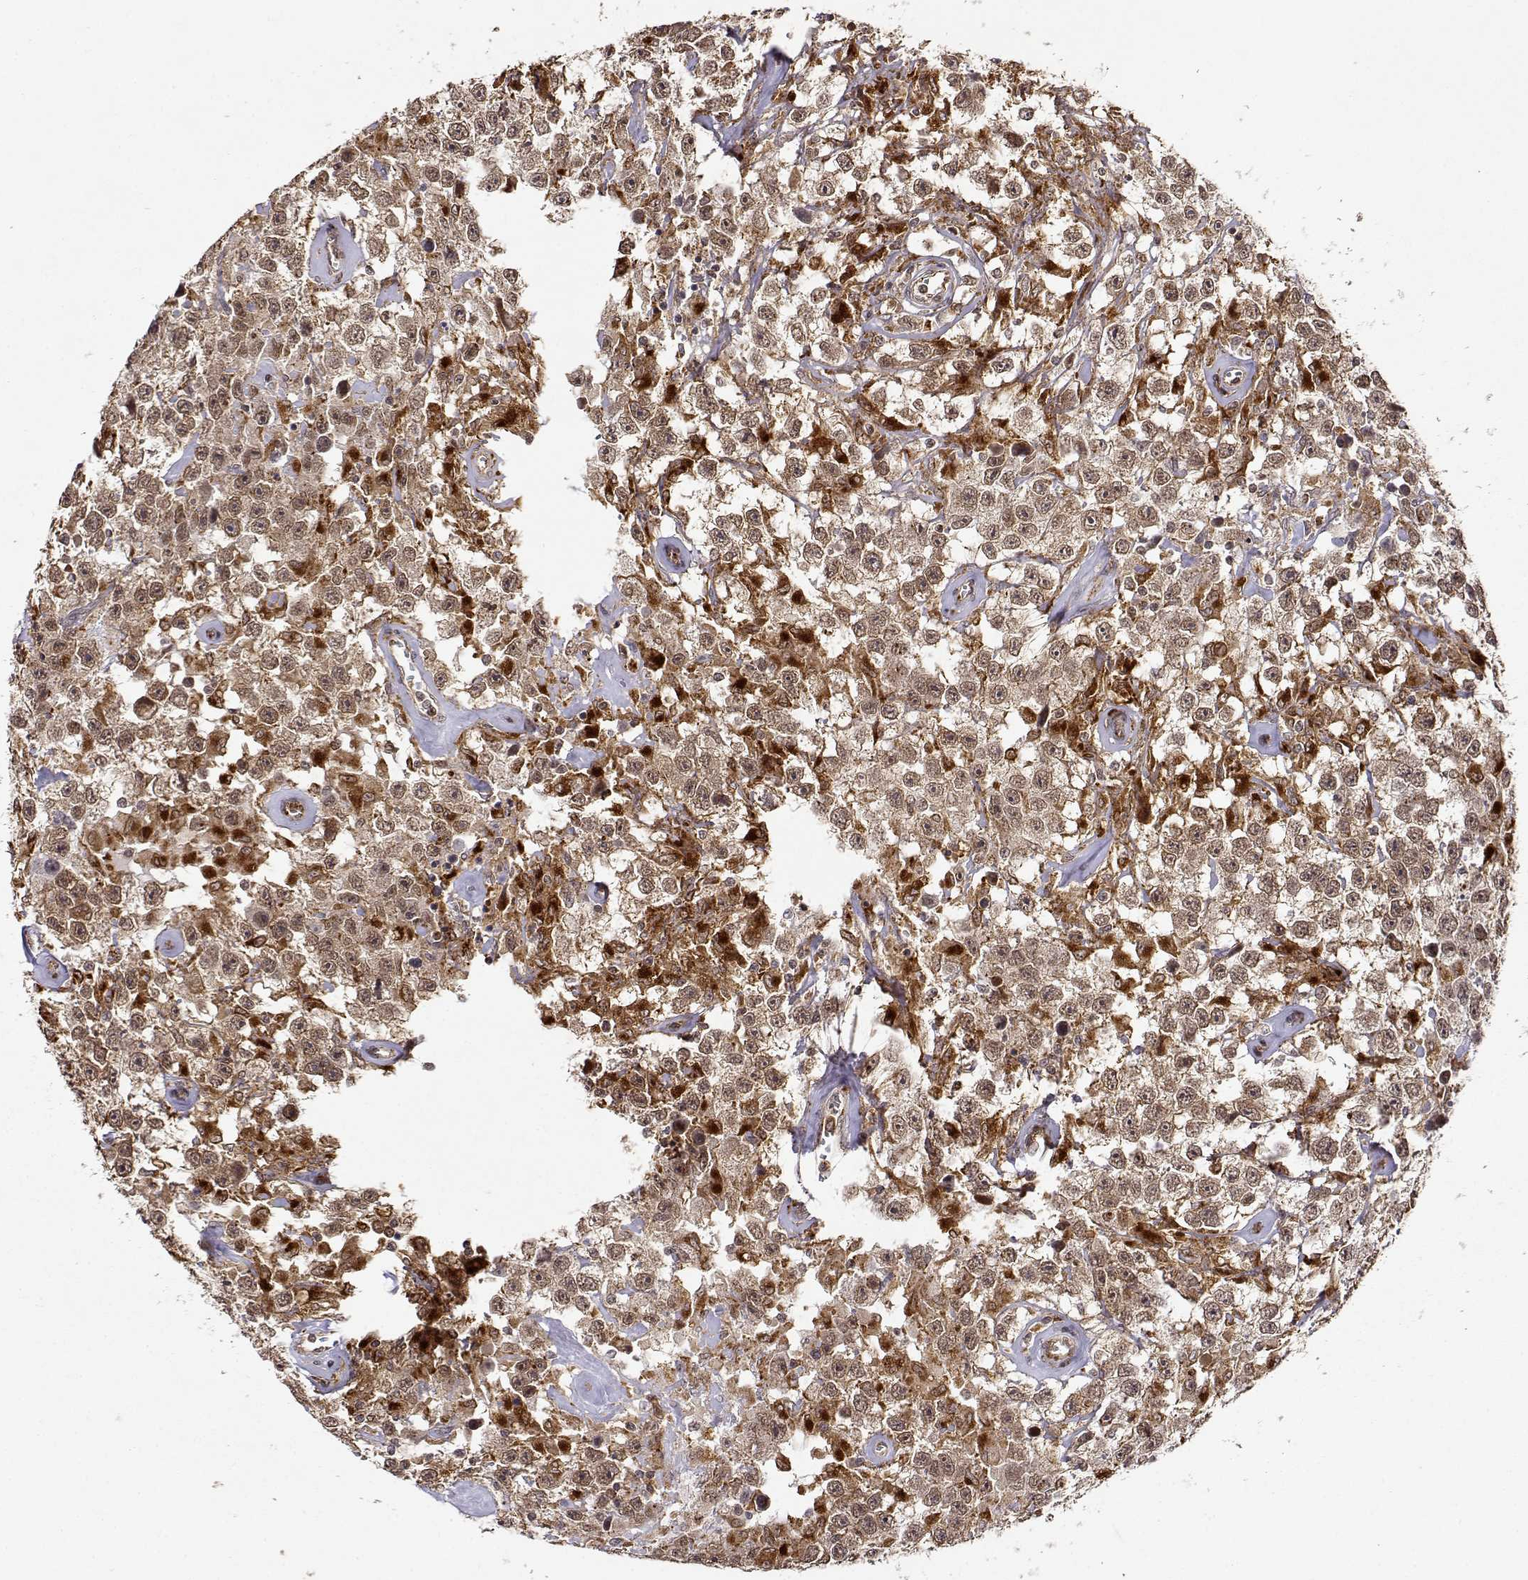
{"staining": {"intensity": "moderate", "quantity": ">75%", "location": "cytoplasmic/membranous"}, "tissue": "testis cancer", "cell_type": "Tumor cells", "image_type": "cancer", "snomed": [{"axis": "morphology", "description": "Seminoma, NOS"}, {"axis": "topography", "description": "Testis"}], "caption": "Human testis seminoma stained with a brown dye reveals moderate cytoplasmic/membranous positive positivity in approximately >75% of tumor cells.", "gene": "RNF13", "patient": {"sex": "male", "age": 43}}